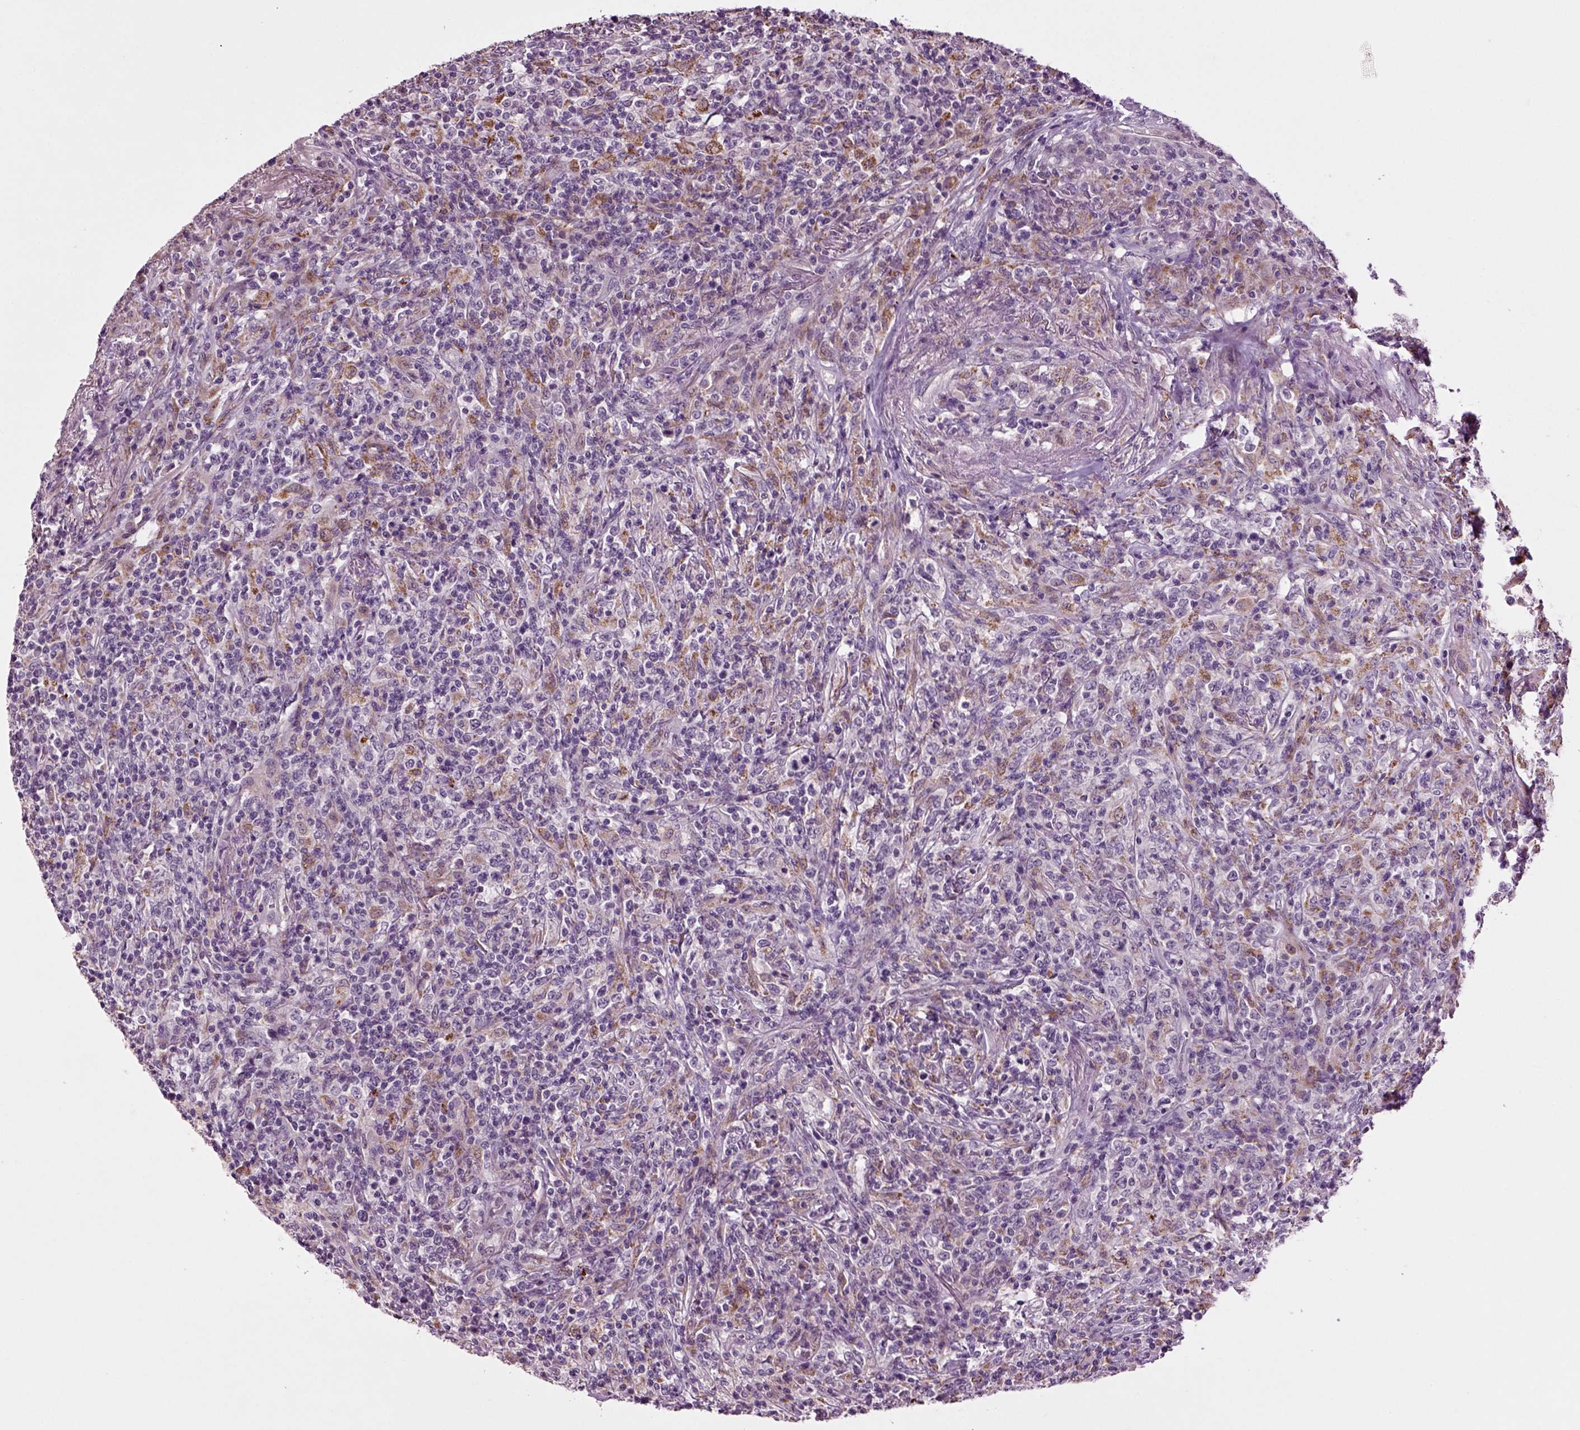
{"staining": {"intensity": "negative", "quantity": "none", "location": "none"}, "tissue": "lymphoma", "cell_type": "Tumor cells", "image_type": "cancer", "snomed": [{"axis": "morphology", "description": "Malignant lymphoma, non-Hodgkin's type, High grade"}, {"axis": "topography", "description": "Lung"}], "caption": "This is an immunohistochemistry (IHC) micrograph of lymphoma. There is no expression in tumor cells.", "gene": "SLC17A6", "patient": {"sex": "male", "age": 79}}